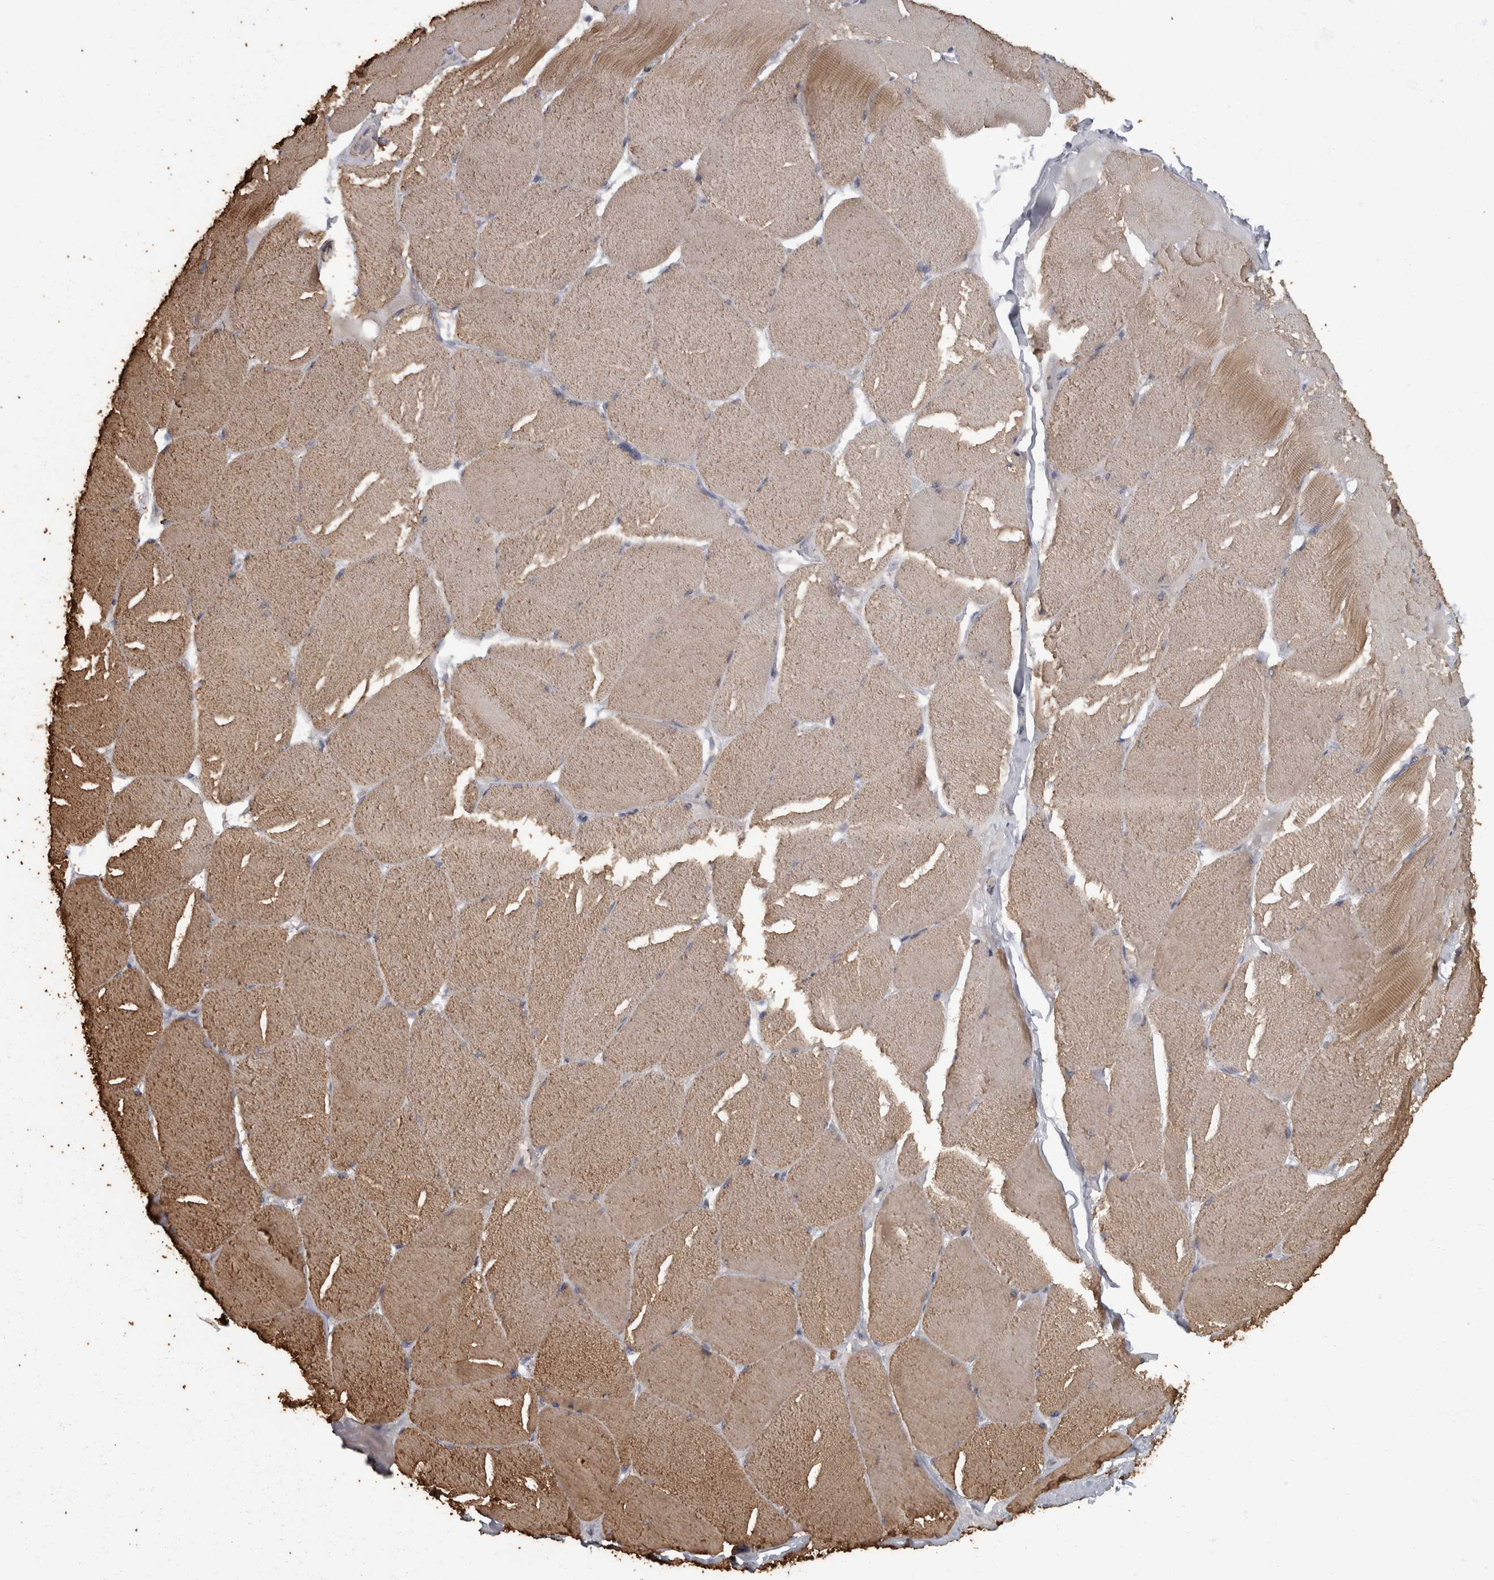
{"staining": {"intensity": "moderate", "quantity": ">75%", "location": "cytoplasmic/membranous"}, "tissue": "skeletal muscle", "cell_type": "Myocytes", "image_type": "normal", "snomed": [{"axis": "morphology", "description": "Normal tissue, NOS"}, {"axis": "topography", "description": "Skin"}, {"axis": "topography", "description": "Skeletal muscle"}], "caption": "Immunohistochemical staining of benign human skeletal muscle reveals moderate cytoplasmic/membranous protein staining in approximately >75% of myocytes.", "gene": "MASTL", "patient": {"sex": "male", "age": 83}}